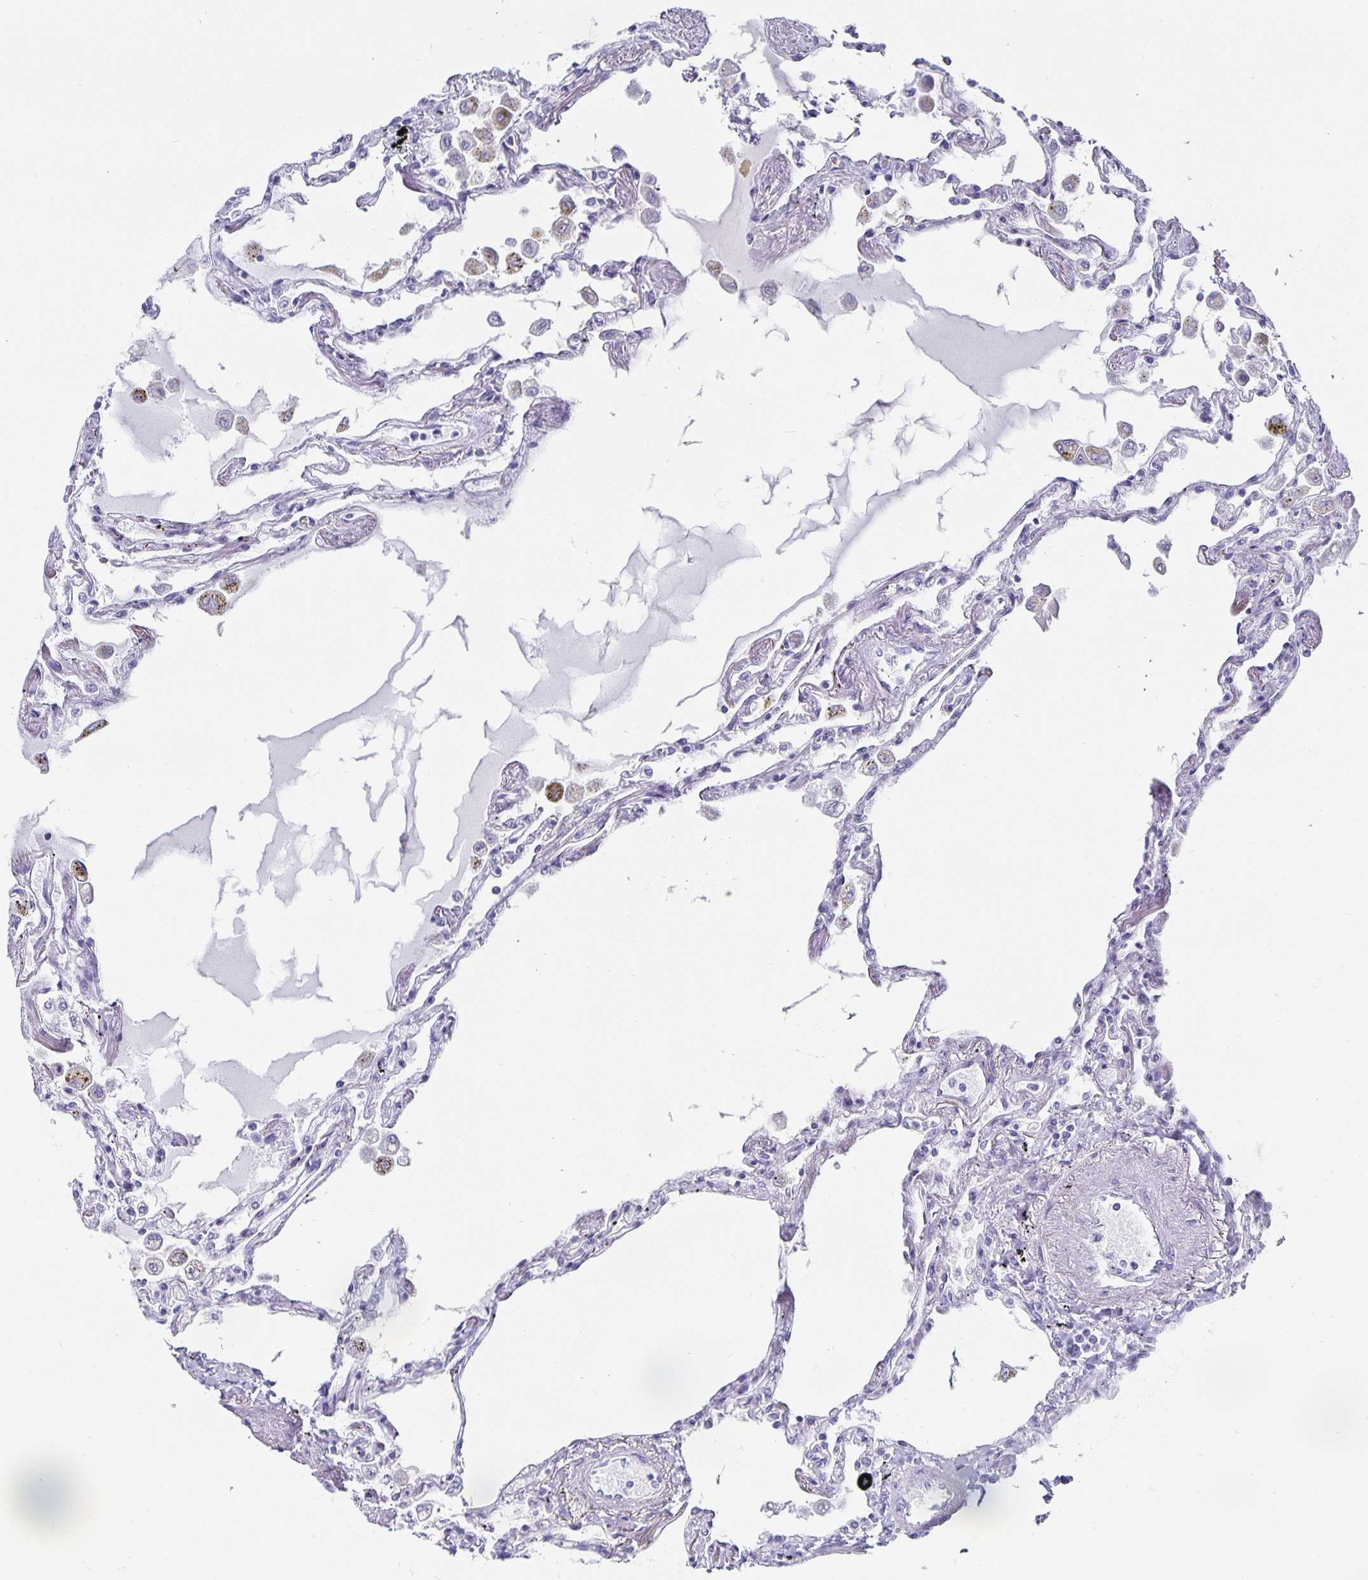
{"staining": {"intensity": "negative", "quantity": "none", "location": "none"}, "tissue": "lung", "cell_type": "Alveolar cells", "image_type": "normal", "snomed": [{"axis": "morphology", "description": "Normal tissue, NOS"}, {"axis": "morphology", "description": "Adenocarcinoma, NOS"}, {"axis": "topography", "description": "Cartilage tissue"}, {"axis": "topography", "description": "Lung"}], "caption": "Protein analysis of benign lung exhibits no significant positivity in alveolar cells.", "gene": "CHGA", "patient": {"sex": "female", "age": 67}}